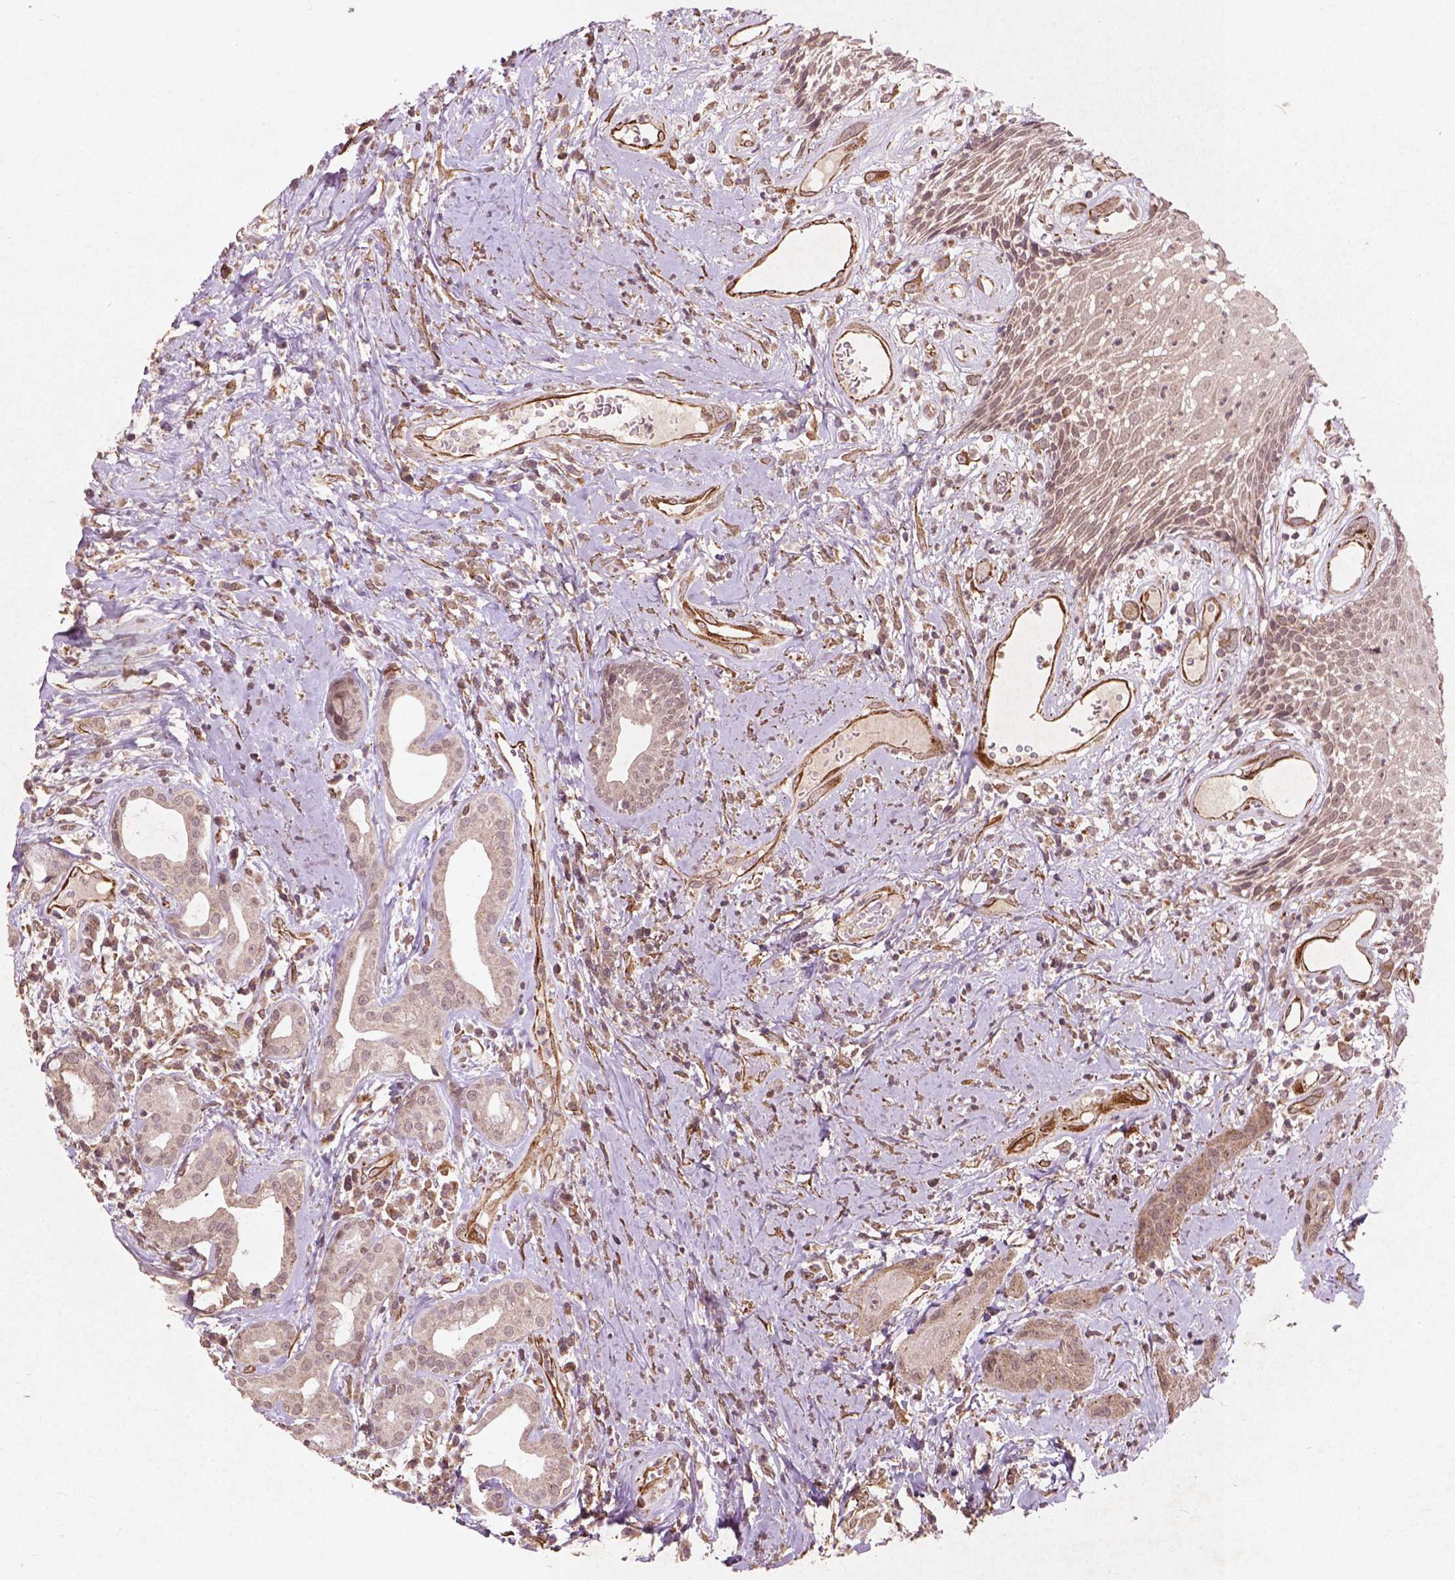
{"staining": {"intensity": "negative", "quantity": "none", "location": "none"}, "tissue": "head and neck cancer", "cell_type": "Tumor cells", "image_type": "cancer", "snomed": [{"axis": "morphology", "description": "Squamous cell carcinoma, NOS"}, {"axis": "topography", "description": "Head-Neck"}], "caption": "High magnification brightfield microscopy of head and neck cancer stained with DAB (3,3'-diaminobenzidine) (brown) and counterstained with hematoxylin (blue): tumor cells show no significant staining. (DAB immunohistochemistry (IHC) visualized using brightfield microscopy, high magnification).", "gene": "SMAD2", "patient": {"sex": "male", "age": 57}}